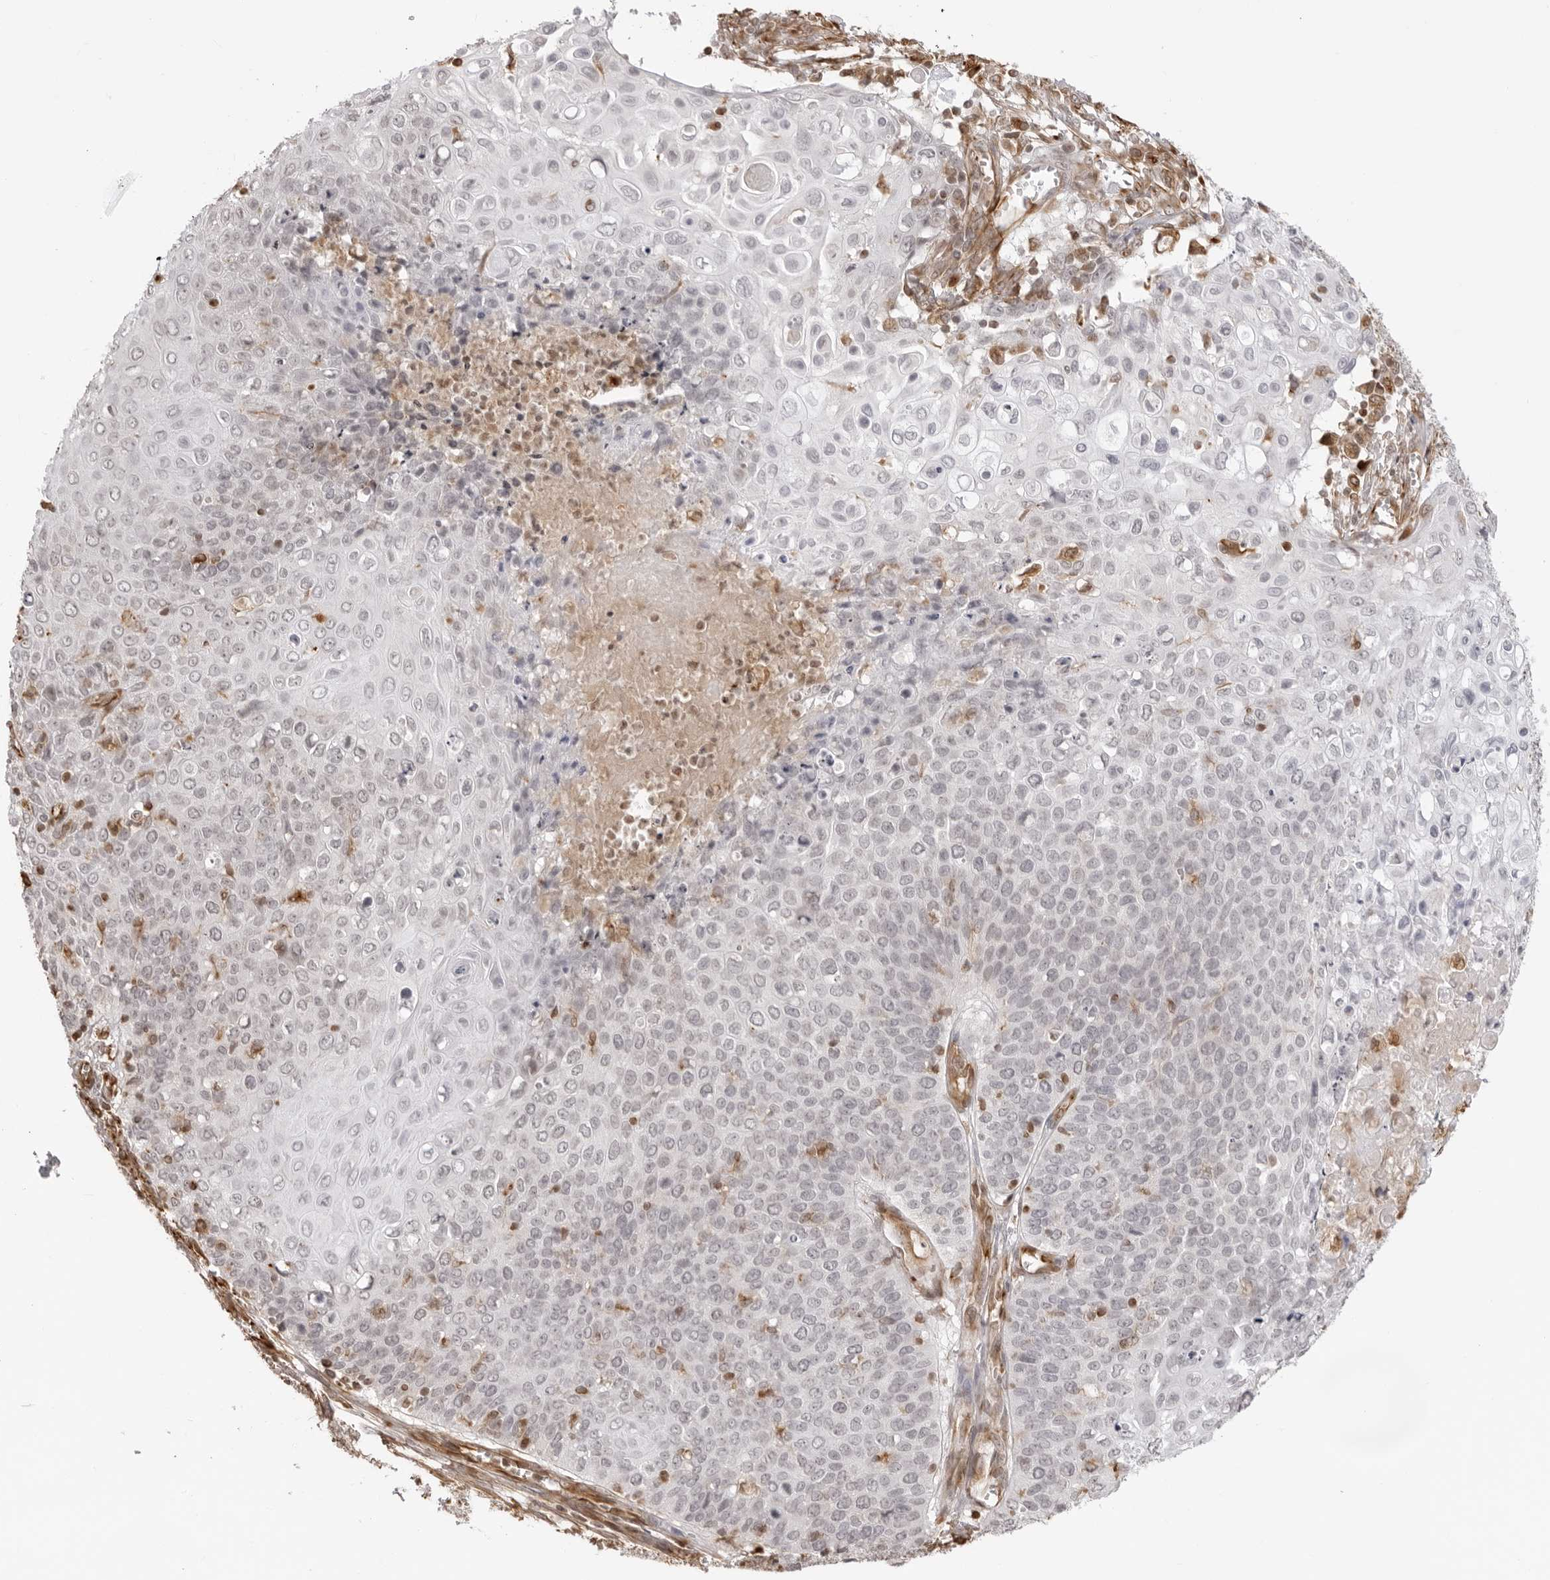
{"staining": {"intensity": "negative", "quantity": "none", "location": "none"}, "tissue": "cervical cancer", "cell_type": "Tumor cells", "image_type": "cancer", "snomed": [{"axis": "morphology", "description": "Squamous cell carcinoma, NOS"}, {"axis": "topography", "description": "Cervix"}], "caption": "The immunohistochemistry (IHC) histopathology image has no significant staining in tumor cells of squamous cell carcinoma (cervical) tissue. Nuclei are stained in blue.", "gene": "DYNLT5", "patient": {"sex": "female", "age": 39}}